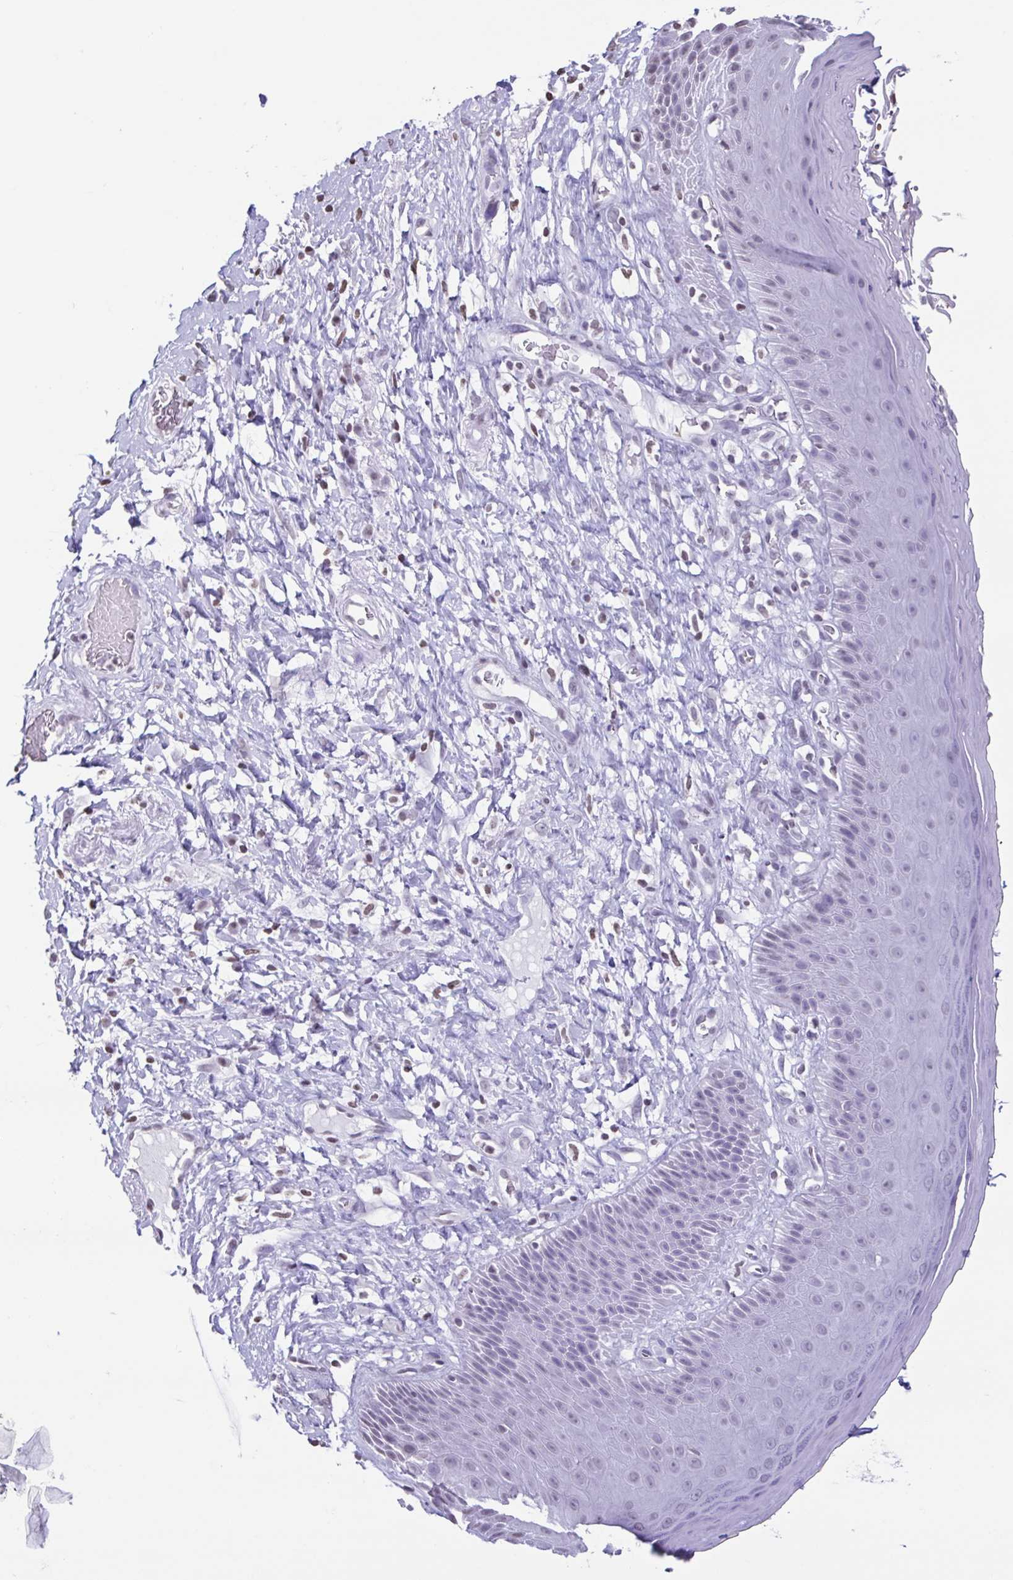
{"staining": {"intensity": "negative", "quantity": "none", "location": "none"}, "tissue": "skin", "cell_type": "Epidermal cells", "image_type": "normal", "snomed": [{"axis": "morphology", "description": "Normal tissue, NOS"}, {"axis": "topography", "description": "Anal"}], "caption": "Epidermal cells show no significant staining in unremarkable skin.", "gene": "VCX2", "patient": {"sex": "male", "age": 78}}